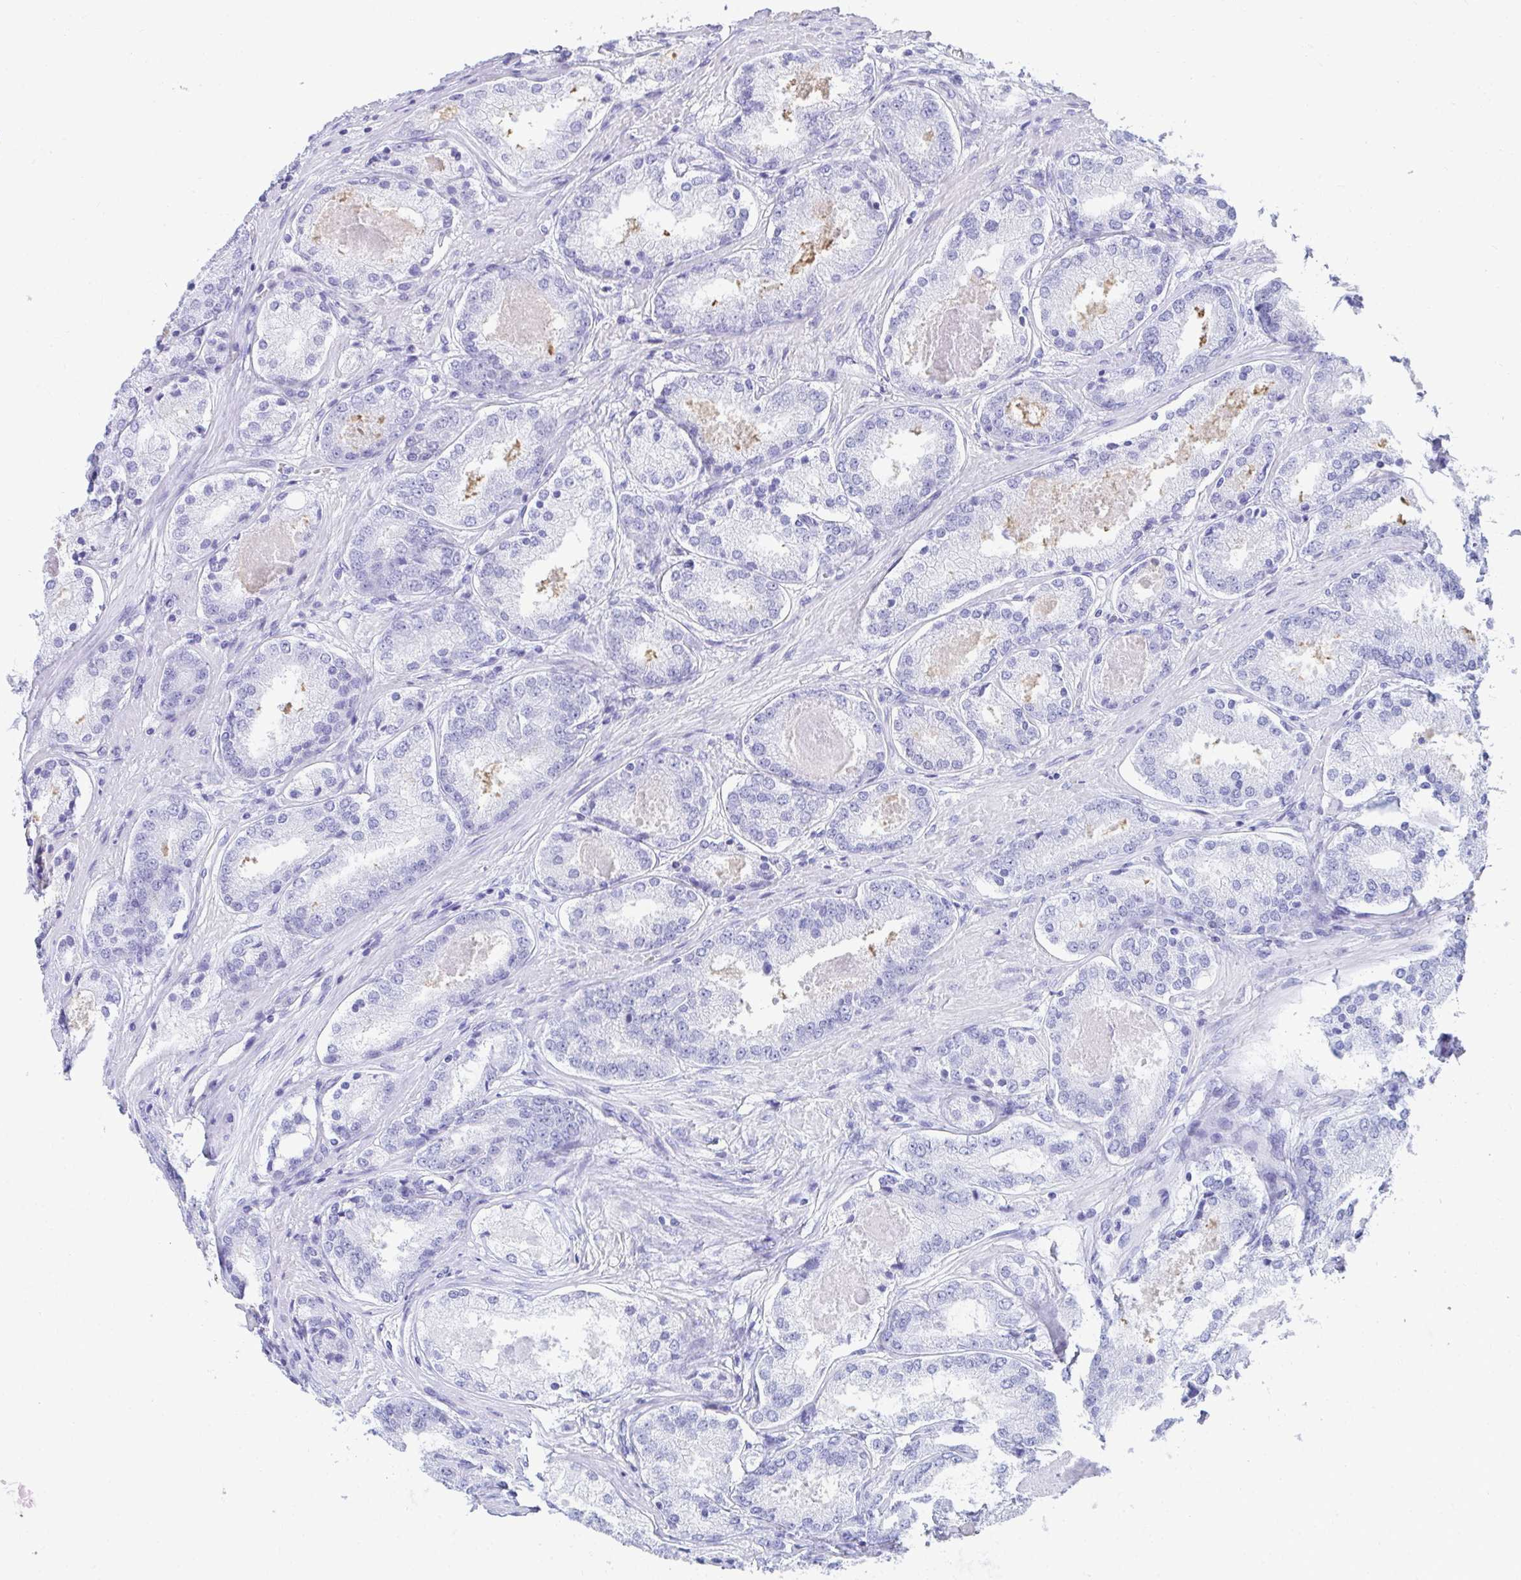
{"staining": {"intensity": "negative", "quantity": "none", "location": "none"}, "tissue": "prostate cancer", "cell_type": "Tumor cells", "image_type": "cancer", "snomed": [{"axis": "morphology", "description": "Adenocarcinoma, Low grade"}, {"axis": "topography", "description": "Prostate"}], "caption": "A micrograph of prostate adenocarcinoma (low-grade) stained for a protein shows no brown staining in tumor cells.", "gene": "CD7", "patient": {"sex": "male", "age": 68}}